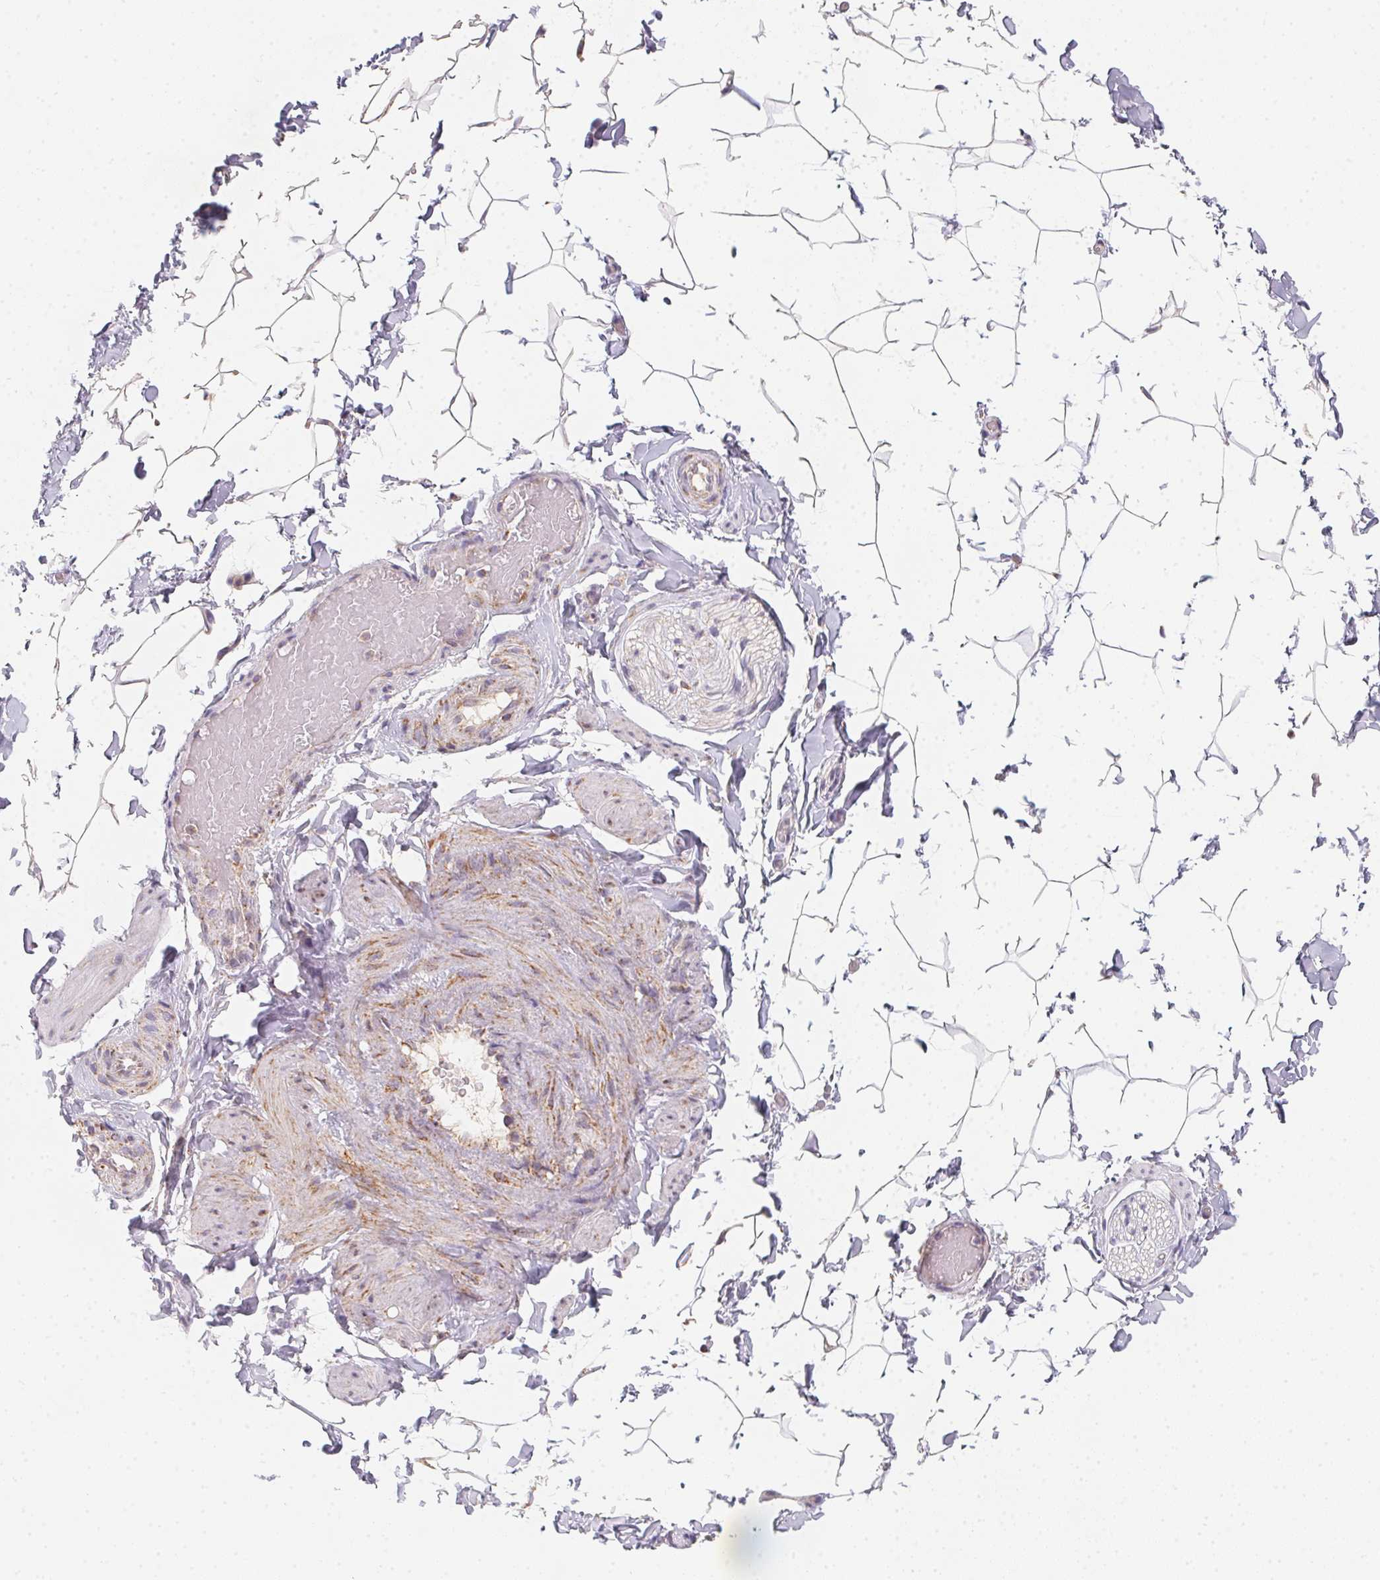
{"staining": {"intensity": "weak", "quantity": "<25%", "location": "cytoplasmic/membranous"}, "tissue": "adipose tissue", "cell_type": "Adipocytes", "image_type": "normal", "snomed": [{"axis": "morphology", "description": "Normal tissue, NOS"}, {"axis": "topography", "description": "Epididymis"}, {"axis": "topography", "description": "Peripheral nerve tissue"}], "caption": "This is a photomicrograph of immunohistochemistry (IHC) staining of benign adipose tissue, which shows no expression in adipocytes. The staining is performed using DAB brown chromogen with nuclei counter-stained in using hematoxylin.", "gene": "NDUFS6", "patient": {"sex": "male", "age": 32}}